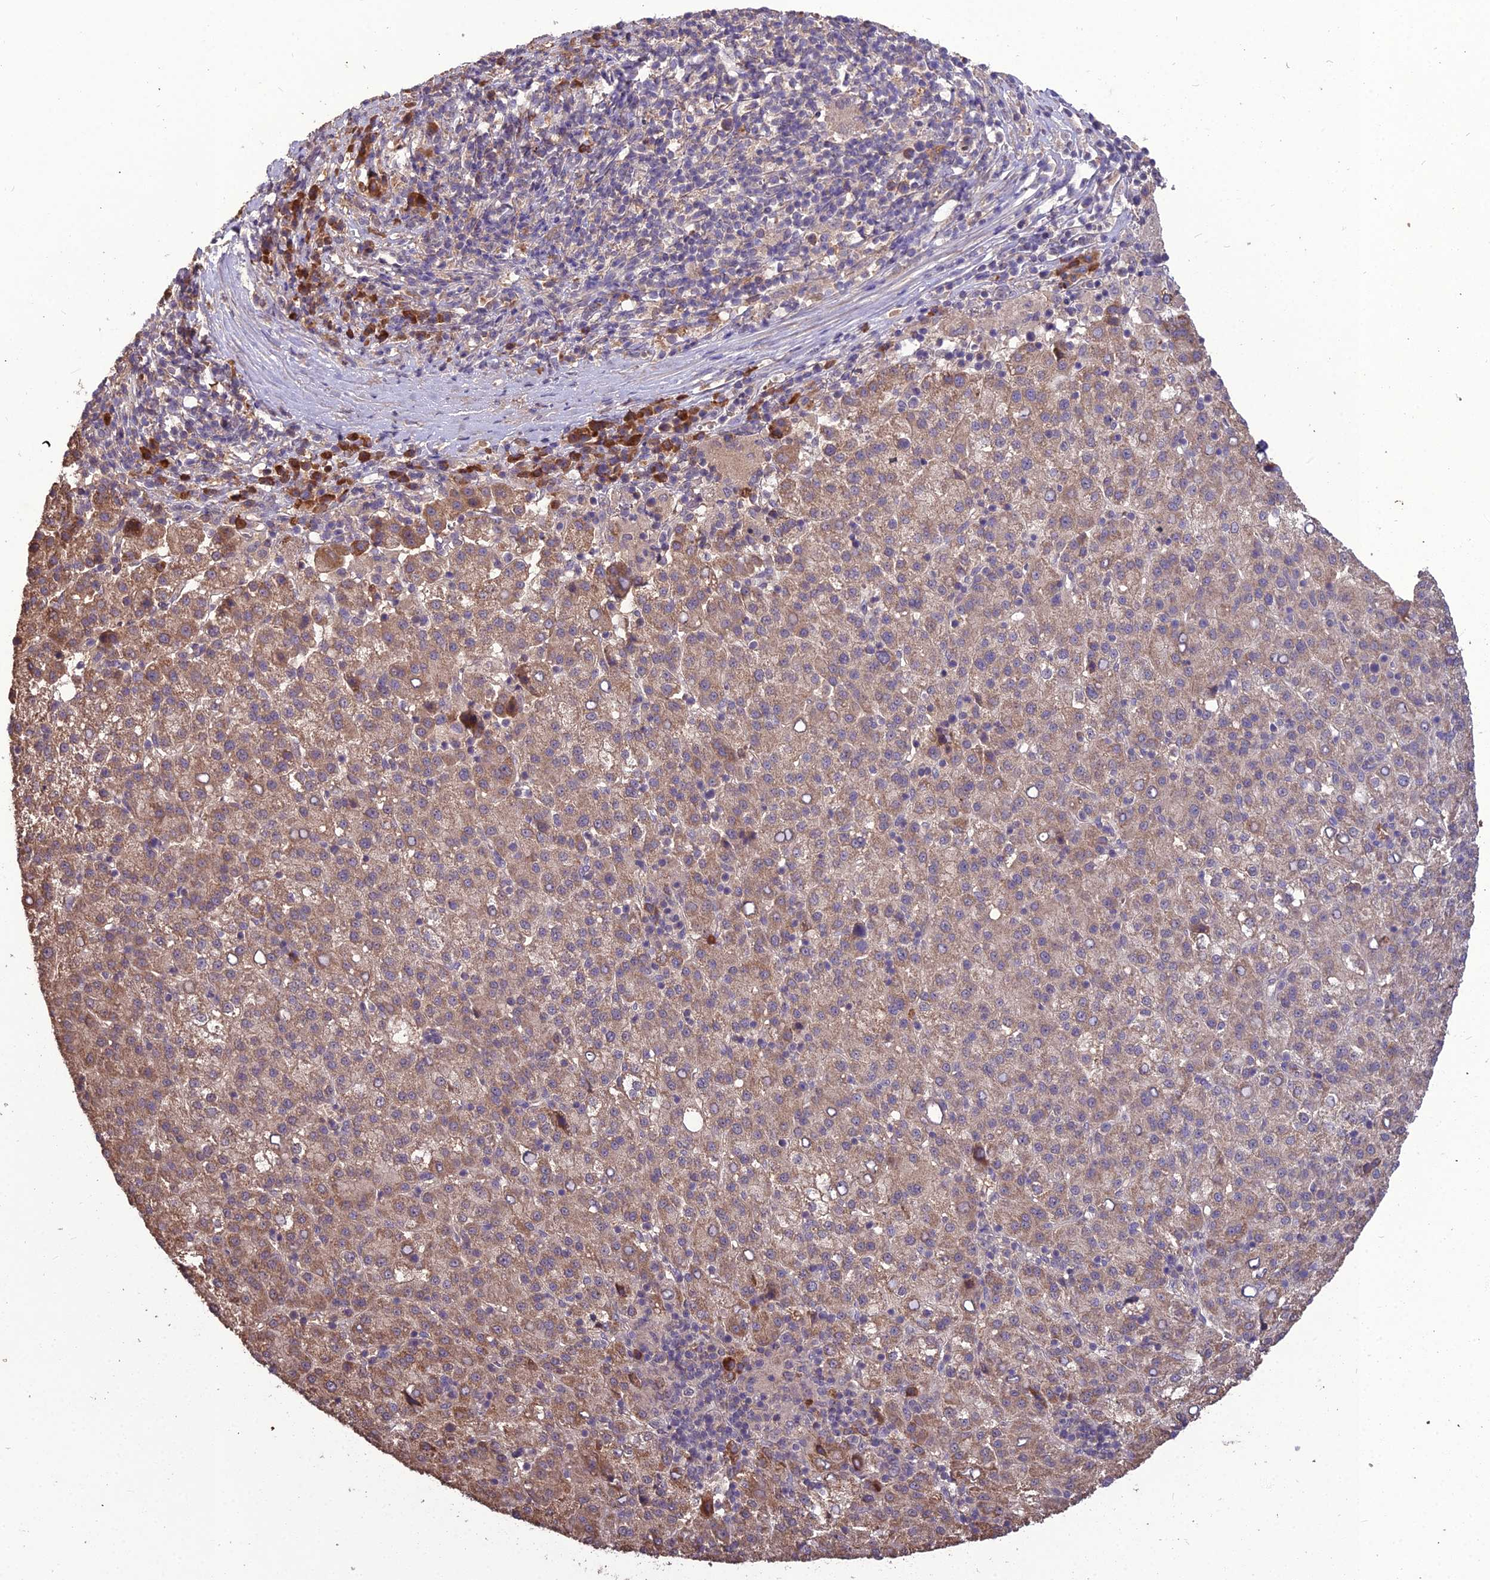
{"staining": {"intensity": "moderate", "quantity": ">75%", "location": "cytoplasmic/membranous"}, "tissue": "liver cancer", "cell_type": "Tumor cells", "image_type": "cancer", "snomed": [{"axis": "morphology", "description": "Carcinoma, Hepatocellular, NOS"}, {"axis": "topography", "description": "Liver"}], "caption": "Protein staining by IHC demonstrates moderate cytoplasmic/membranous positivity in approximately >75% of tumor cells in liver cancer (hepatocellular carcinoma).", "gene": "KCTD16", "patient": {"sex": "female", "age": 58}}